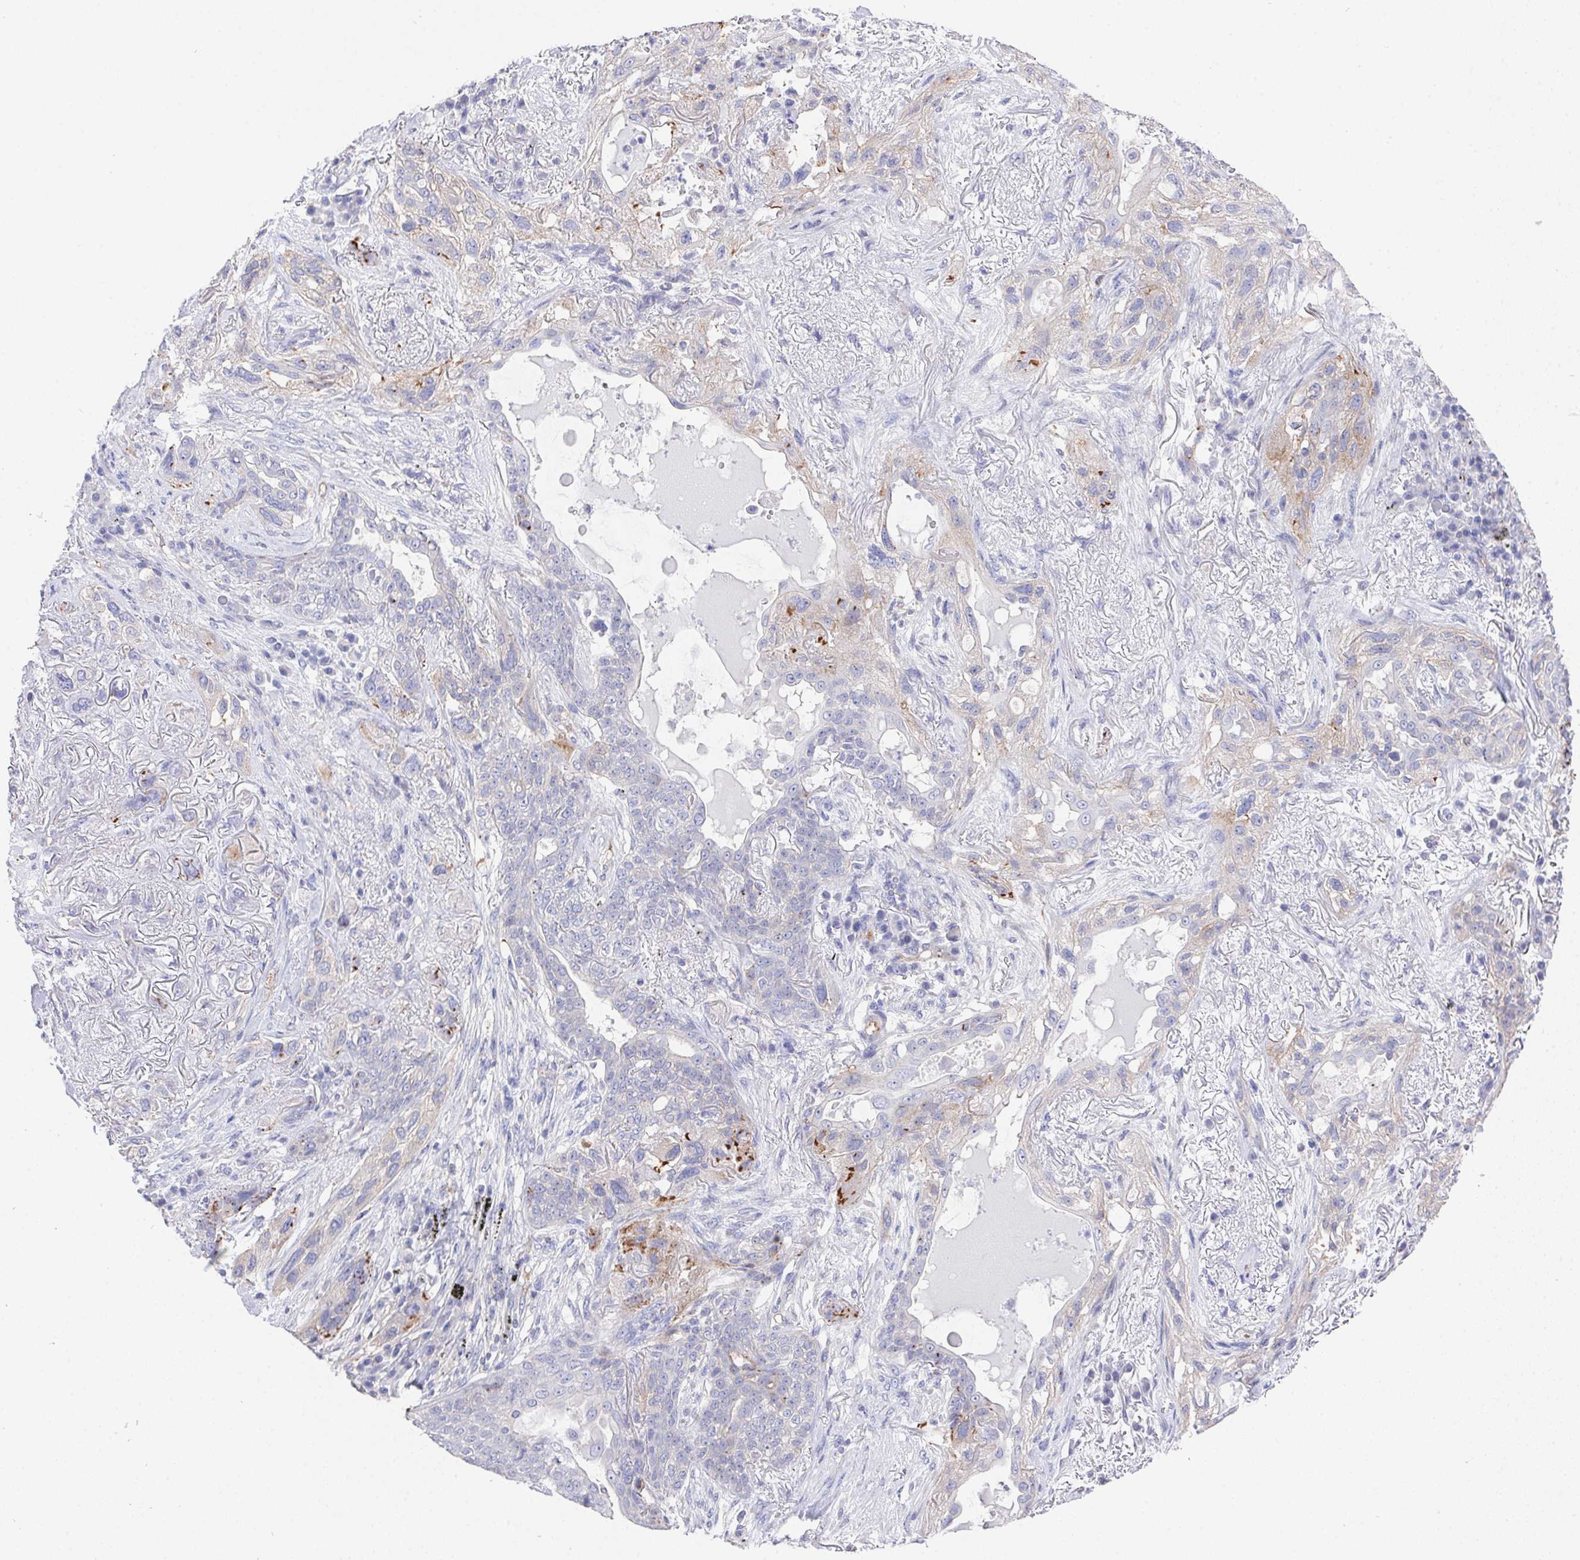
{"staining": {"intensity": "strong", "quantity": "<25%", "location": "cytoplasmic/membranous"}, "tissue": "lung cancer", "cell_type": "Tumor cells", "image_type": "cancer", "snomed": [{"axis": "morphology", "description": "Squamous cell carcinoma, NOS"}, {"axis": "topography", "description": "Lung"}], "caption": "Lung cancer (squamous cell carcinoma) was stained to show a protein in brown. There is medium levels of strong cytoplasmic/membranous expression in approximately <25% of tumor cells. Nuclei are stained in blue.", "gene": "PRG3", "patient": {"sex": "female", "age": 70}}